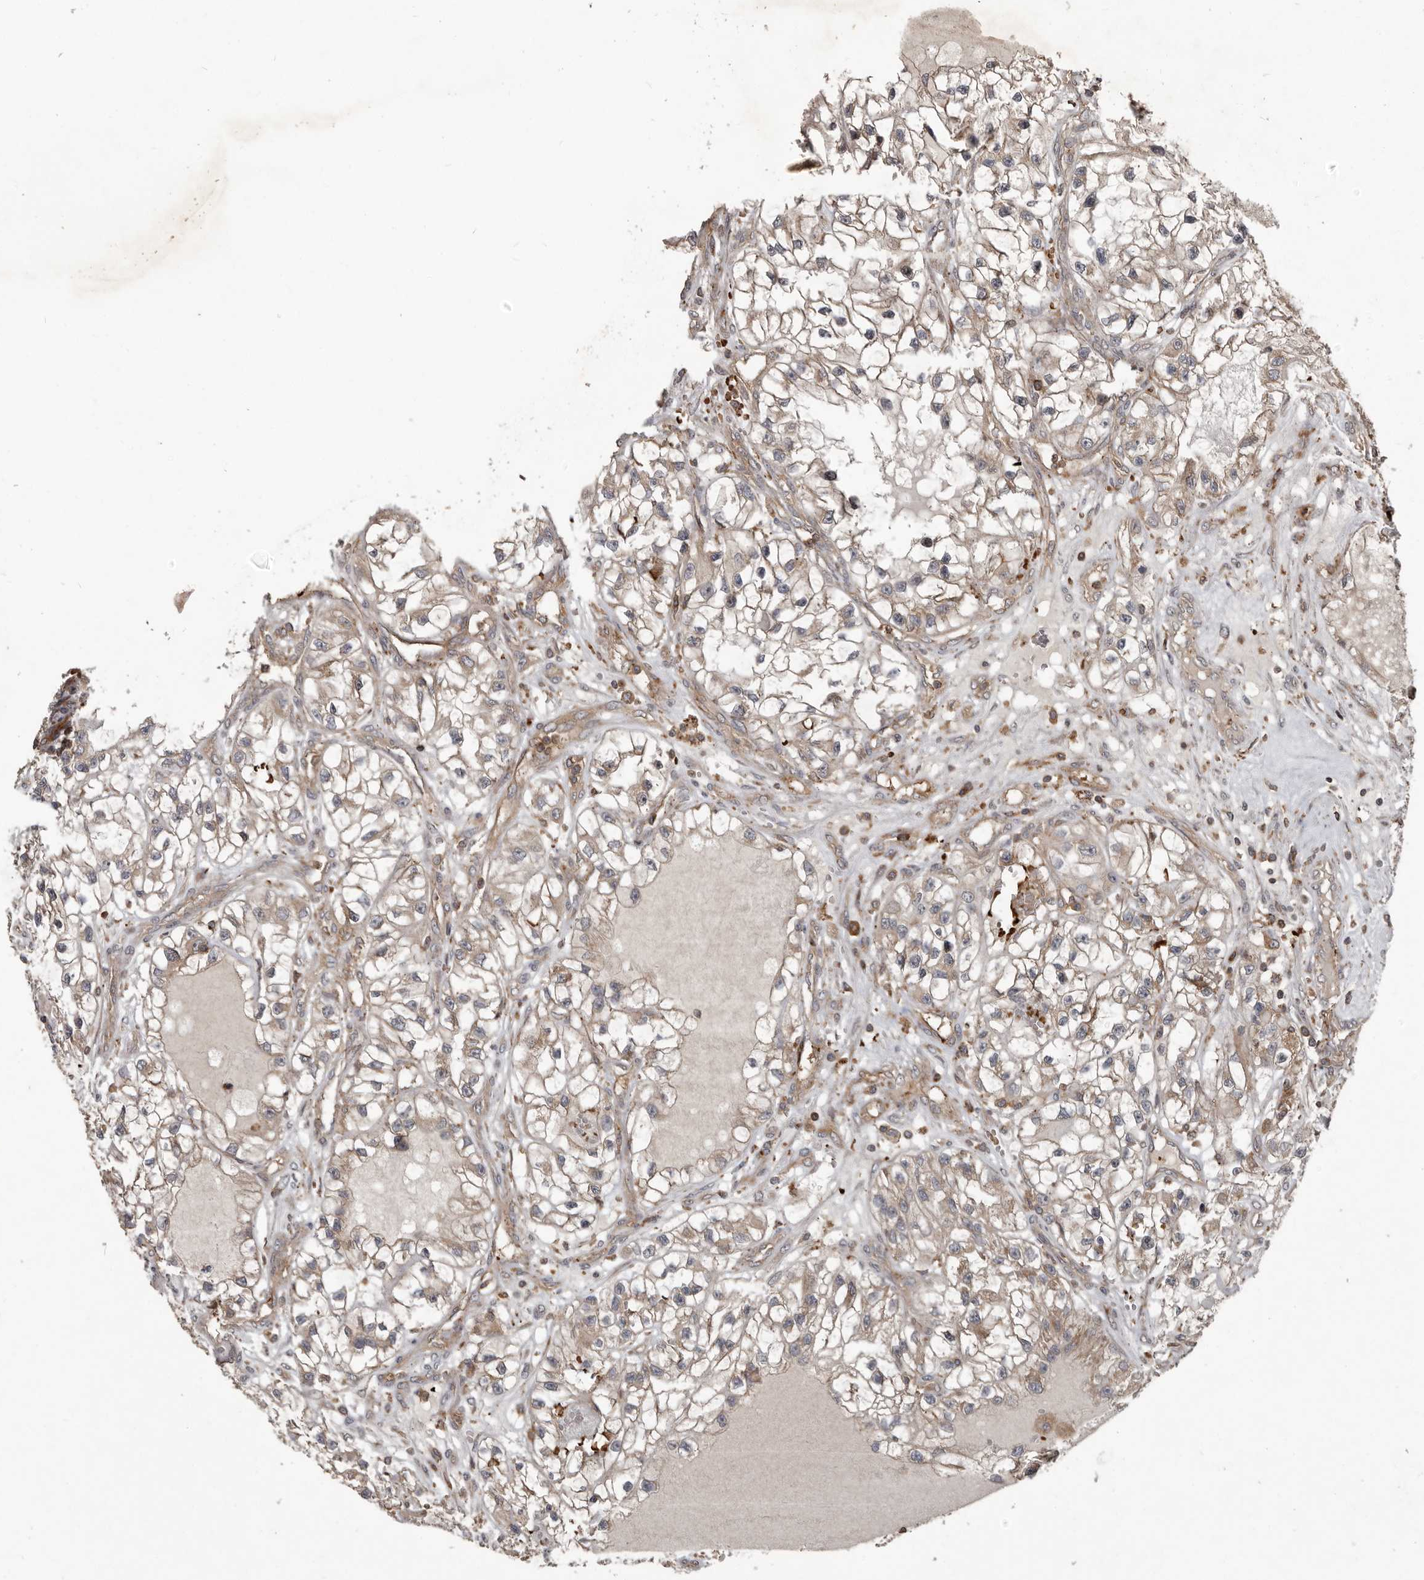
{"staining": {"intensity": "weak", "quantity": "25%-75%", "location": "cytoplasmic/membranous"}, "tissue": "renal cancer", "cell_type": "Tumor cells", "image_type": "cancer", "snomed": [{"axis": "morphology", "description": "Adenocarcinoma, NOS"}, {"axis": "topography", "description": "Kidney"}], "caption": "Approximately 25%-75% of tumor cells in human adenocarcinoma (renal) reveal weak cytoplasmic/membranous protein positivity as visualized by brown immunohistochemical staining.", "gene": "FBXO31", "patient": {"sex": "female", "age": 57}}